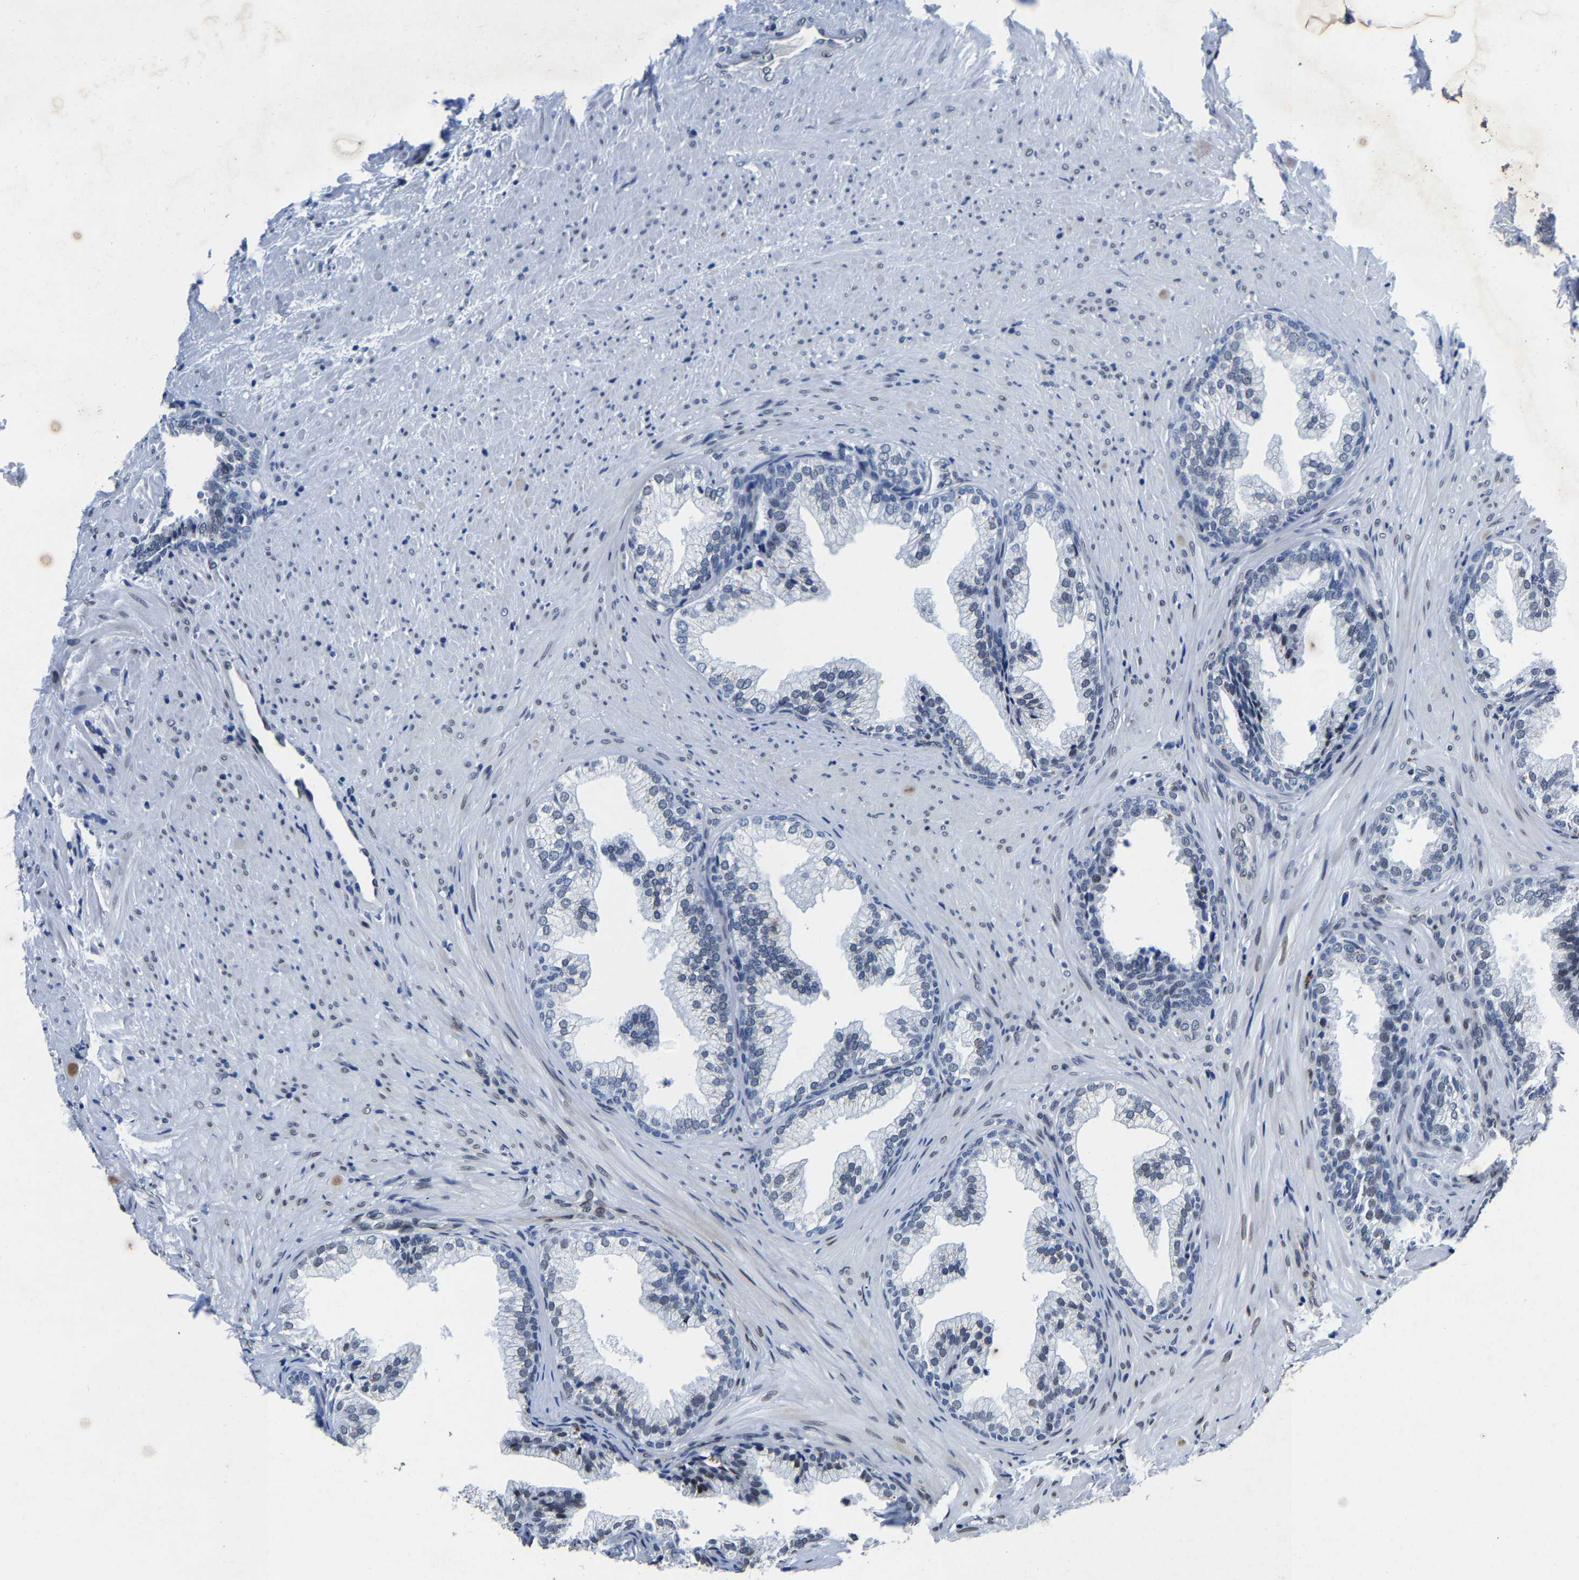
{"staining": {"intensity": "negative", "quantity": "none", "location": "none"}, "tissue": "prostate", "cell_type": "Glandular cells", "image_type": "normal", "snomed": [{"axis": "morphology", "description": "Normal tissue, NOS"}, {"axis": "topography", "description": "Prostate"}], "caption": "Immunohistochemistry (IHC) micrograph of unremarkable prostate: prostate stained with DAB displays no significant protein expression in glandular cells.", "gene": "UBN2", "patient": {"sex": "male", "age": 76}}